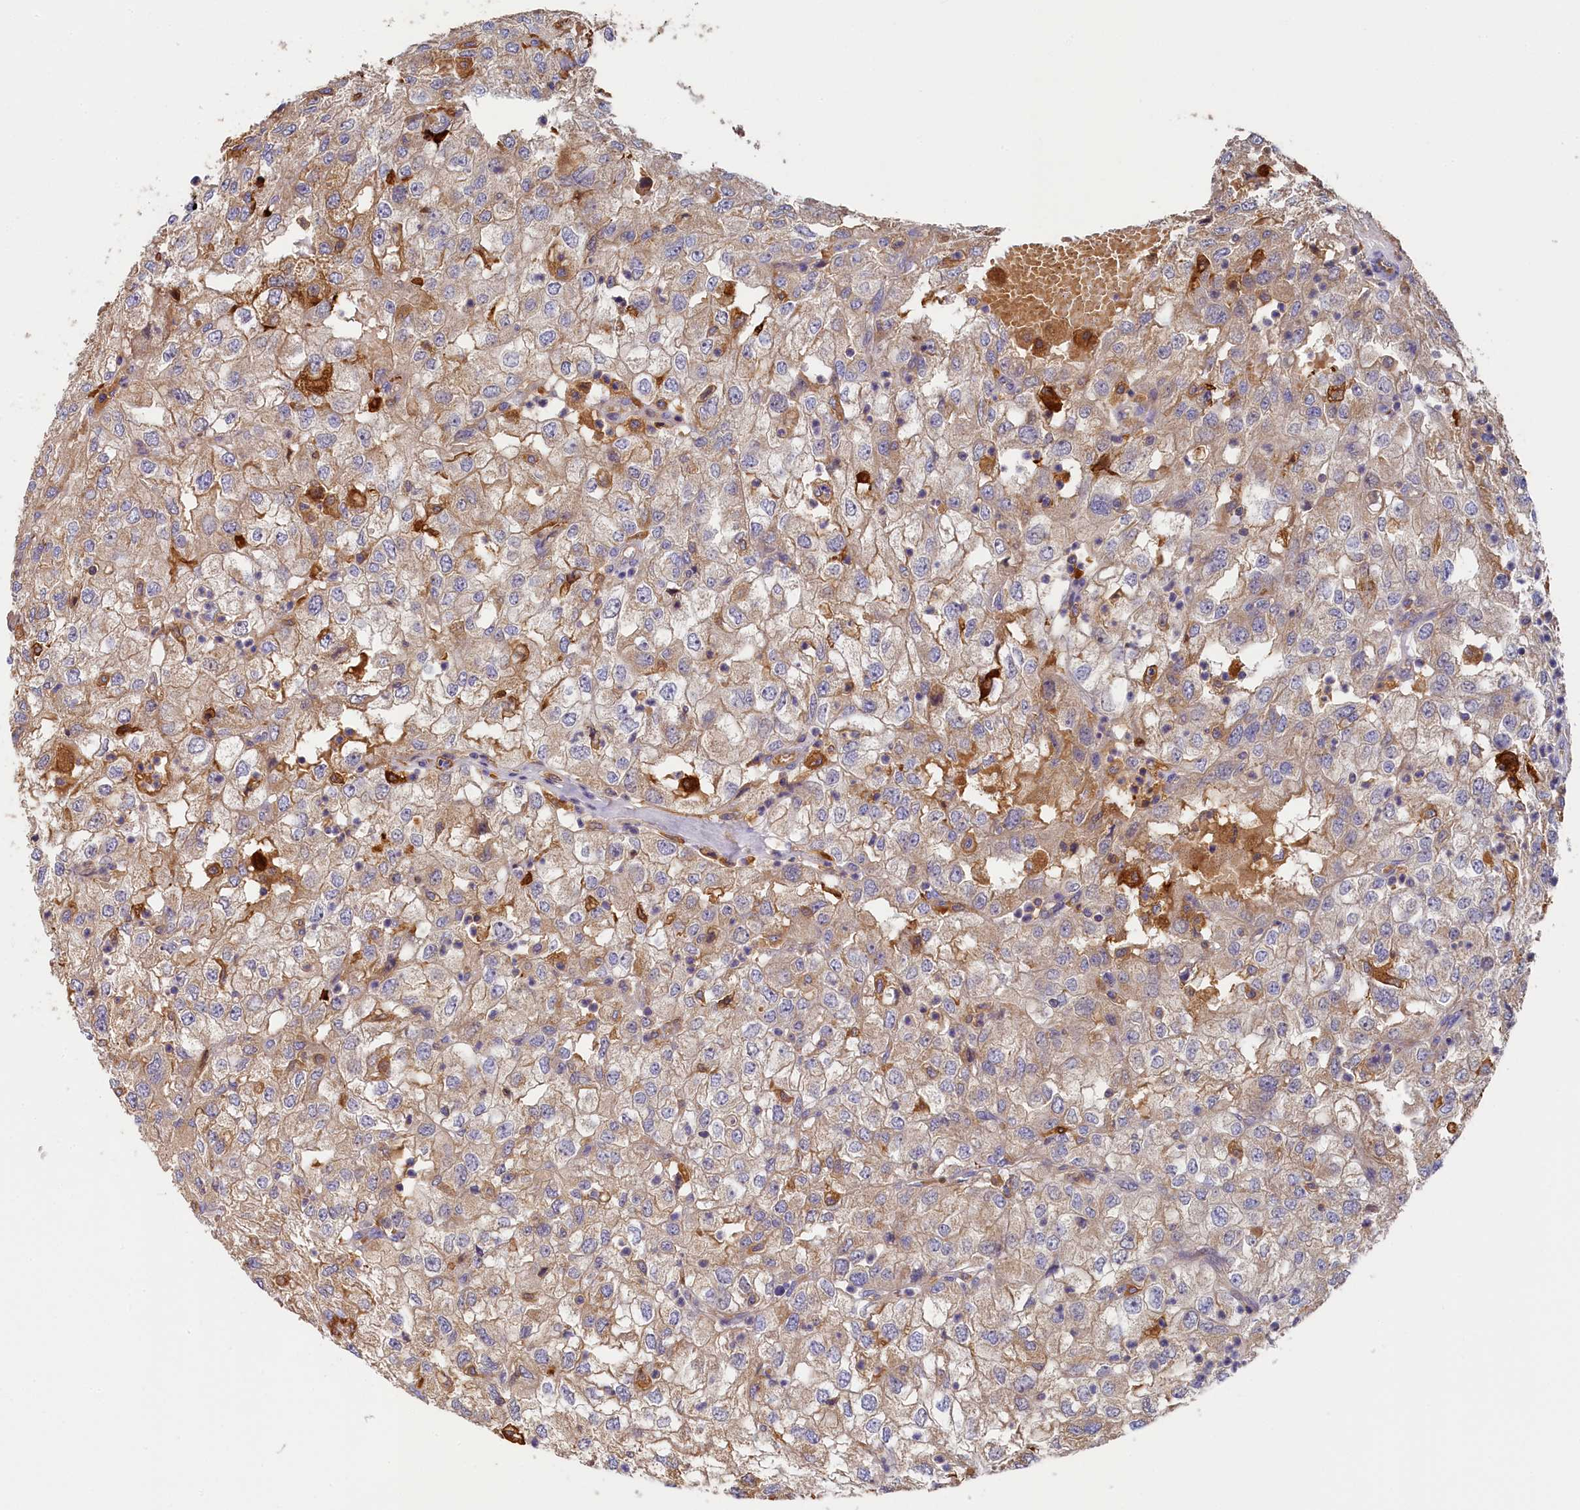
{"staining": {"intensity": "weak", "quantity": "25%-75%", "location": "cytoplasmic/membranous"}, "tissue": "renal cancer", "cell_type": "Tumor cells", "image_type": "cancer", "snomed": [{"axis": "morphology", "description": "Adenocarcinoma, NOS"}, {"axis": "topography", "description": "Kidney"}], "caption": "An image showing weak cytoplasmic/membranous positivity in approximately 25%-75% of tumor cells in renal cancer, as visualized by brown immunohistochemical staining.", "gene": "SEC31B", "patient": {"sex": "female", "age": 54}}